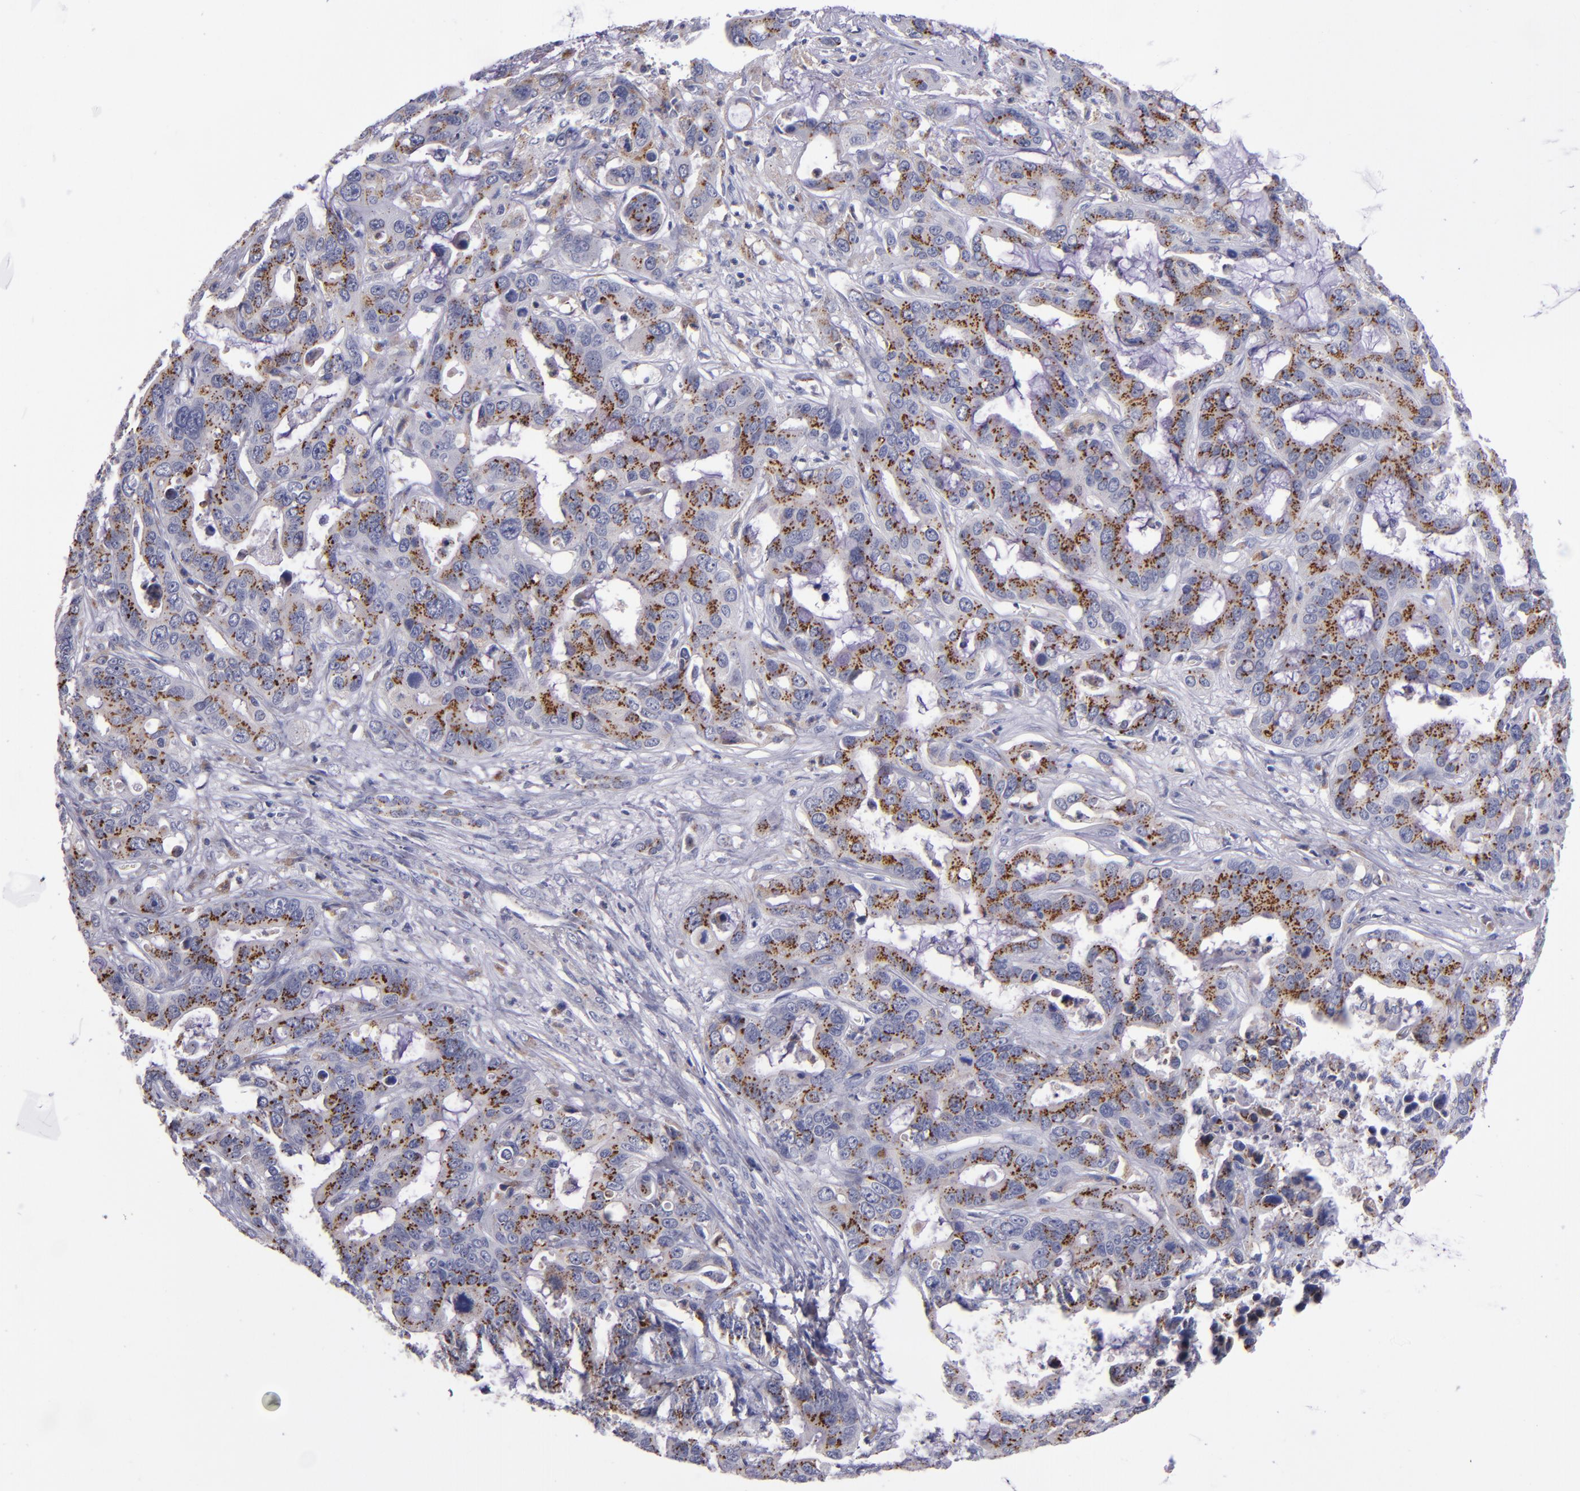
{"staining": {"intensity": "strong", "quantity": ">75%", "location": "cytoplasmic/membranous"}, "tissue": "liver cancer", "cell_type": "Tumor cells", "image_type": "cancer", "snomed": [{"axis": "morphology", "description": "Cholangiocarcinoma"}, {"axis": "topography", "description": "Liver"}], "caption": "This is an image of IHC staining of liver cancer (cholangiocarcinoma), which shows strong positivity in the cytoplasmic/membranous of tumor cells.", "gene": "RAB41", "patient": {"sex": "female", "age": 65}}